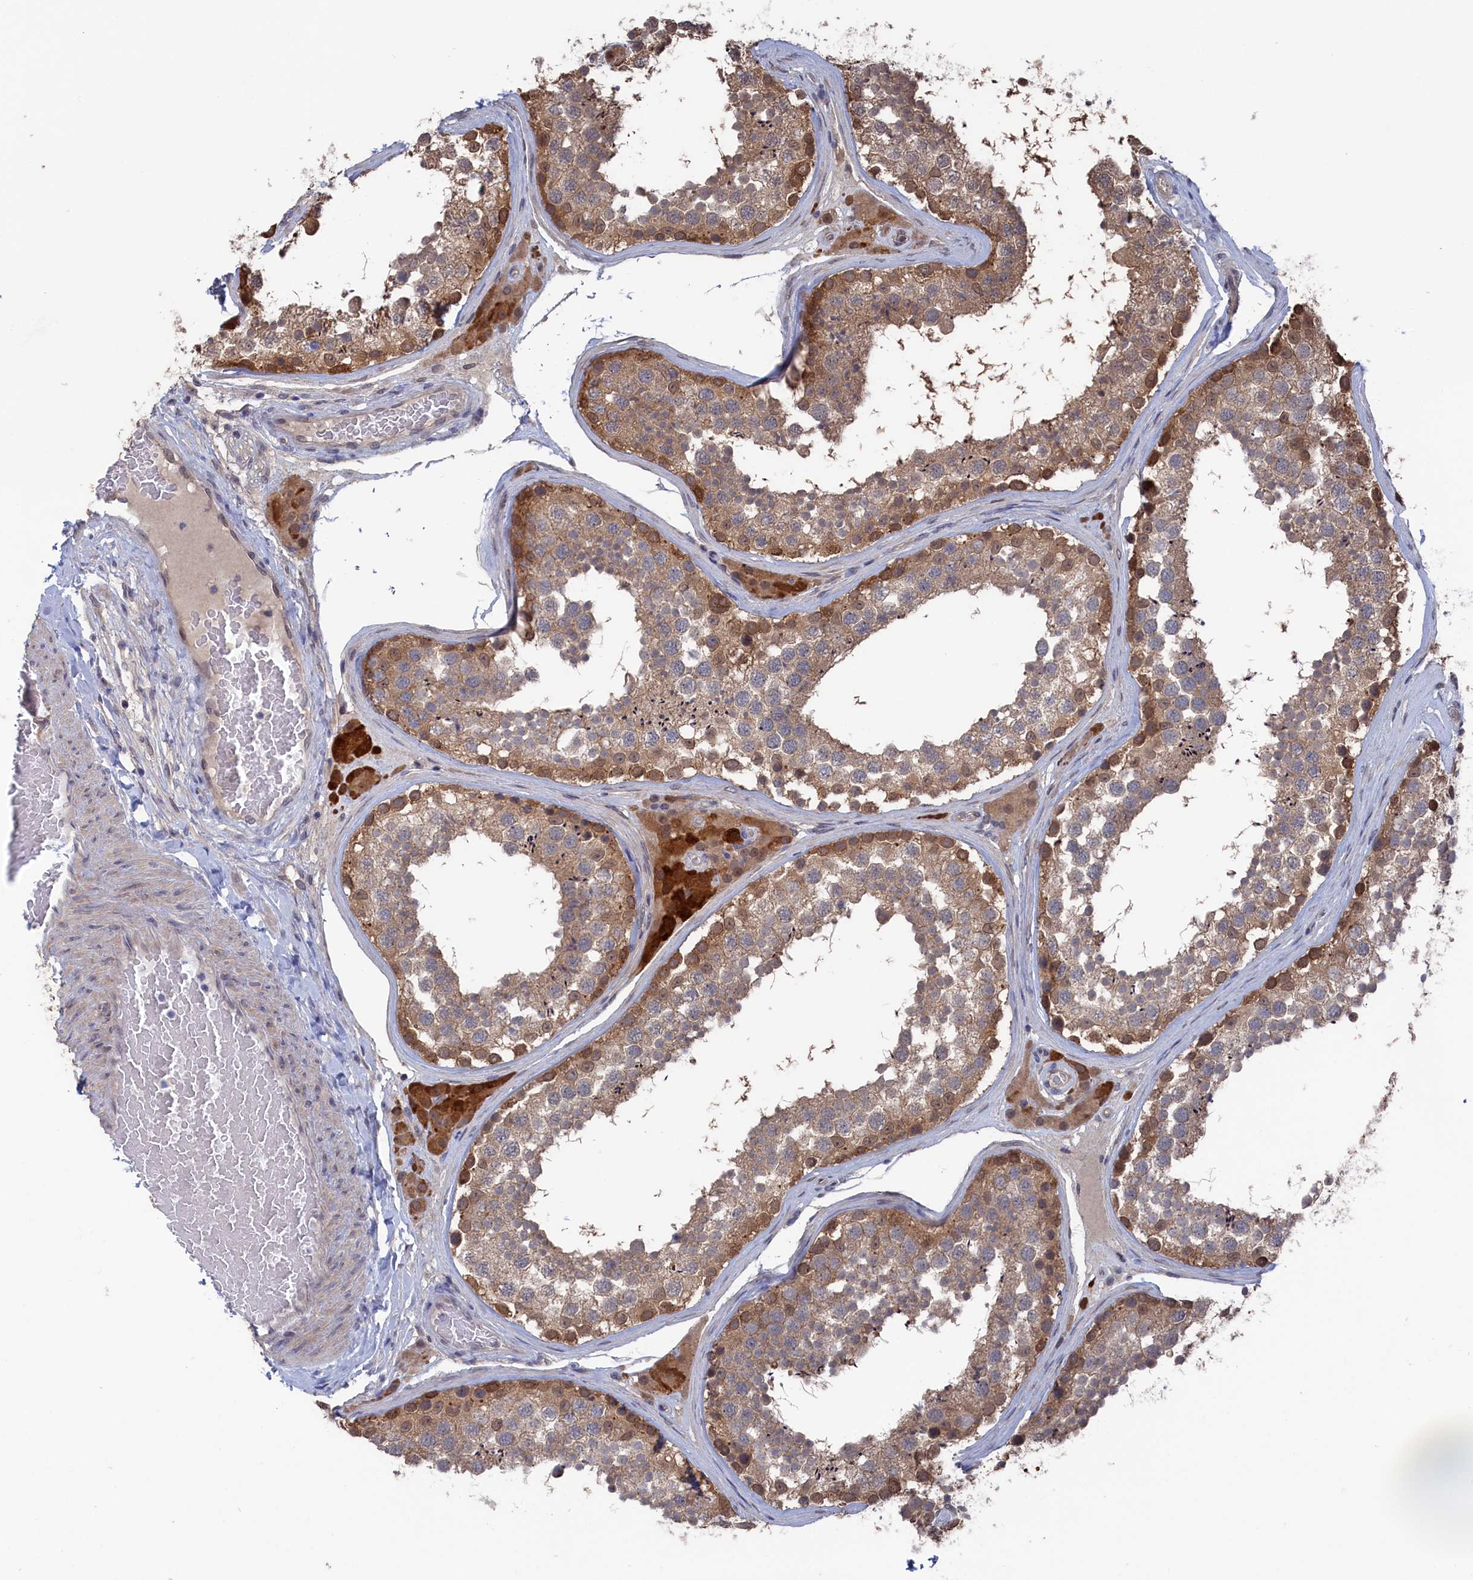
{"staining": {"intensity": "moderate", "quantity": ">75%", "location": "cytoplasmic/membranous"}, "tissue": "testis", "cell_type": "Cells in seminiferous ducts", "image_type": "normal", "snomed": [{"axis": "morphology", "description": "Normal tissue, NOS"}, {"axis": "topography", "description": "Testis"}], "caption": "Moderate cytoplasmic/membranous protein staining is present in about >75% of cells in seminiferous ducts in testis. The protein is stained brown, and the nuclei are stained in blue (DAB (3,3'-diaminobenzidine) IHC with brightfield microscopy, high magnification).", "gene": "NUTF2", "patient": {"sex": "male", "age": 46}}